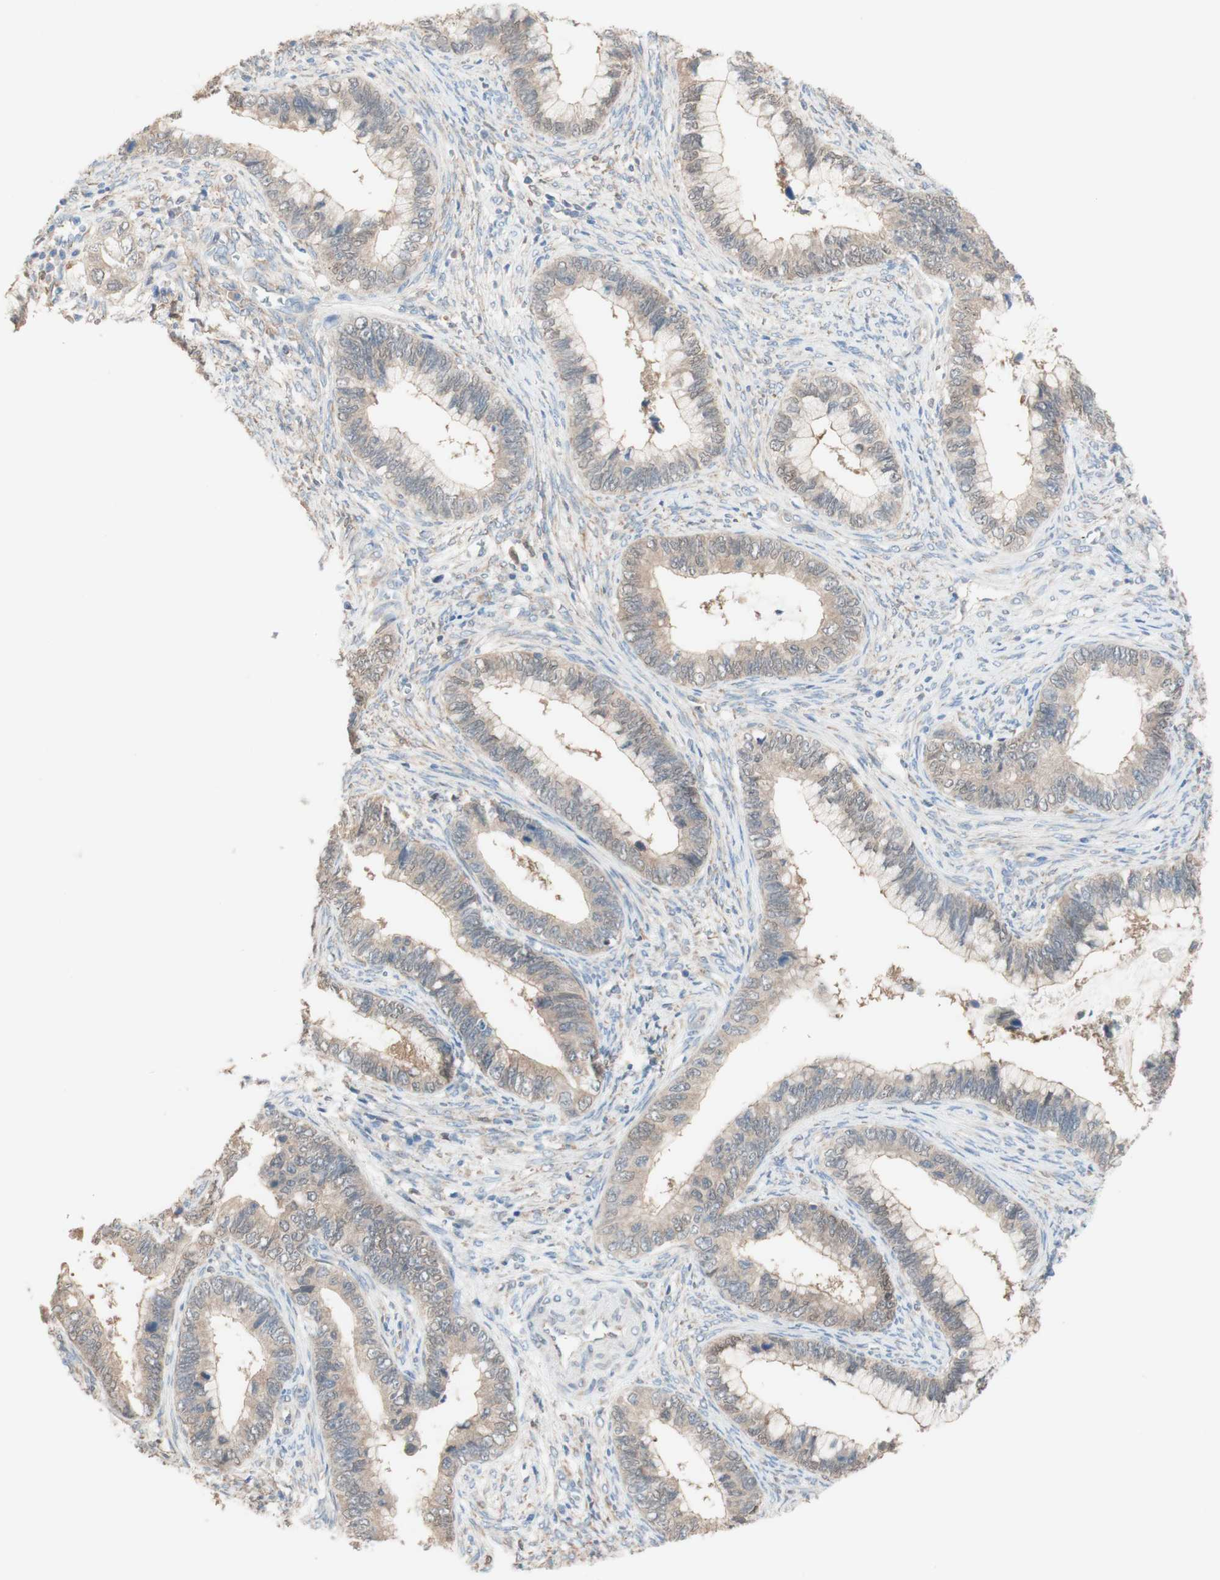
{"staining": {"intensity": "weak", "quantity": "25%-75%", "location": "cytoplasmic/membranous"}, "tissue": "cervical cancer", "cell_type": "Tumor cells", "image_type": "cancer", "snomed": [{"axis": "morphology", "description": "Adenocarcinoma, NOS"}, {"axis": "topography", "description": "Cervix"}], "caption": "Immunohistochemical staining of human cervical cancer (adenocarcinoma) shows weak cytoplasmic/membranous protein staining in approximately 25%-75% of tumor cells.", "gene": "COMT", "patient": {"sex": "female", "age": 44}}